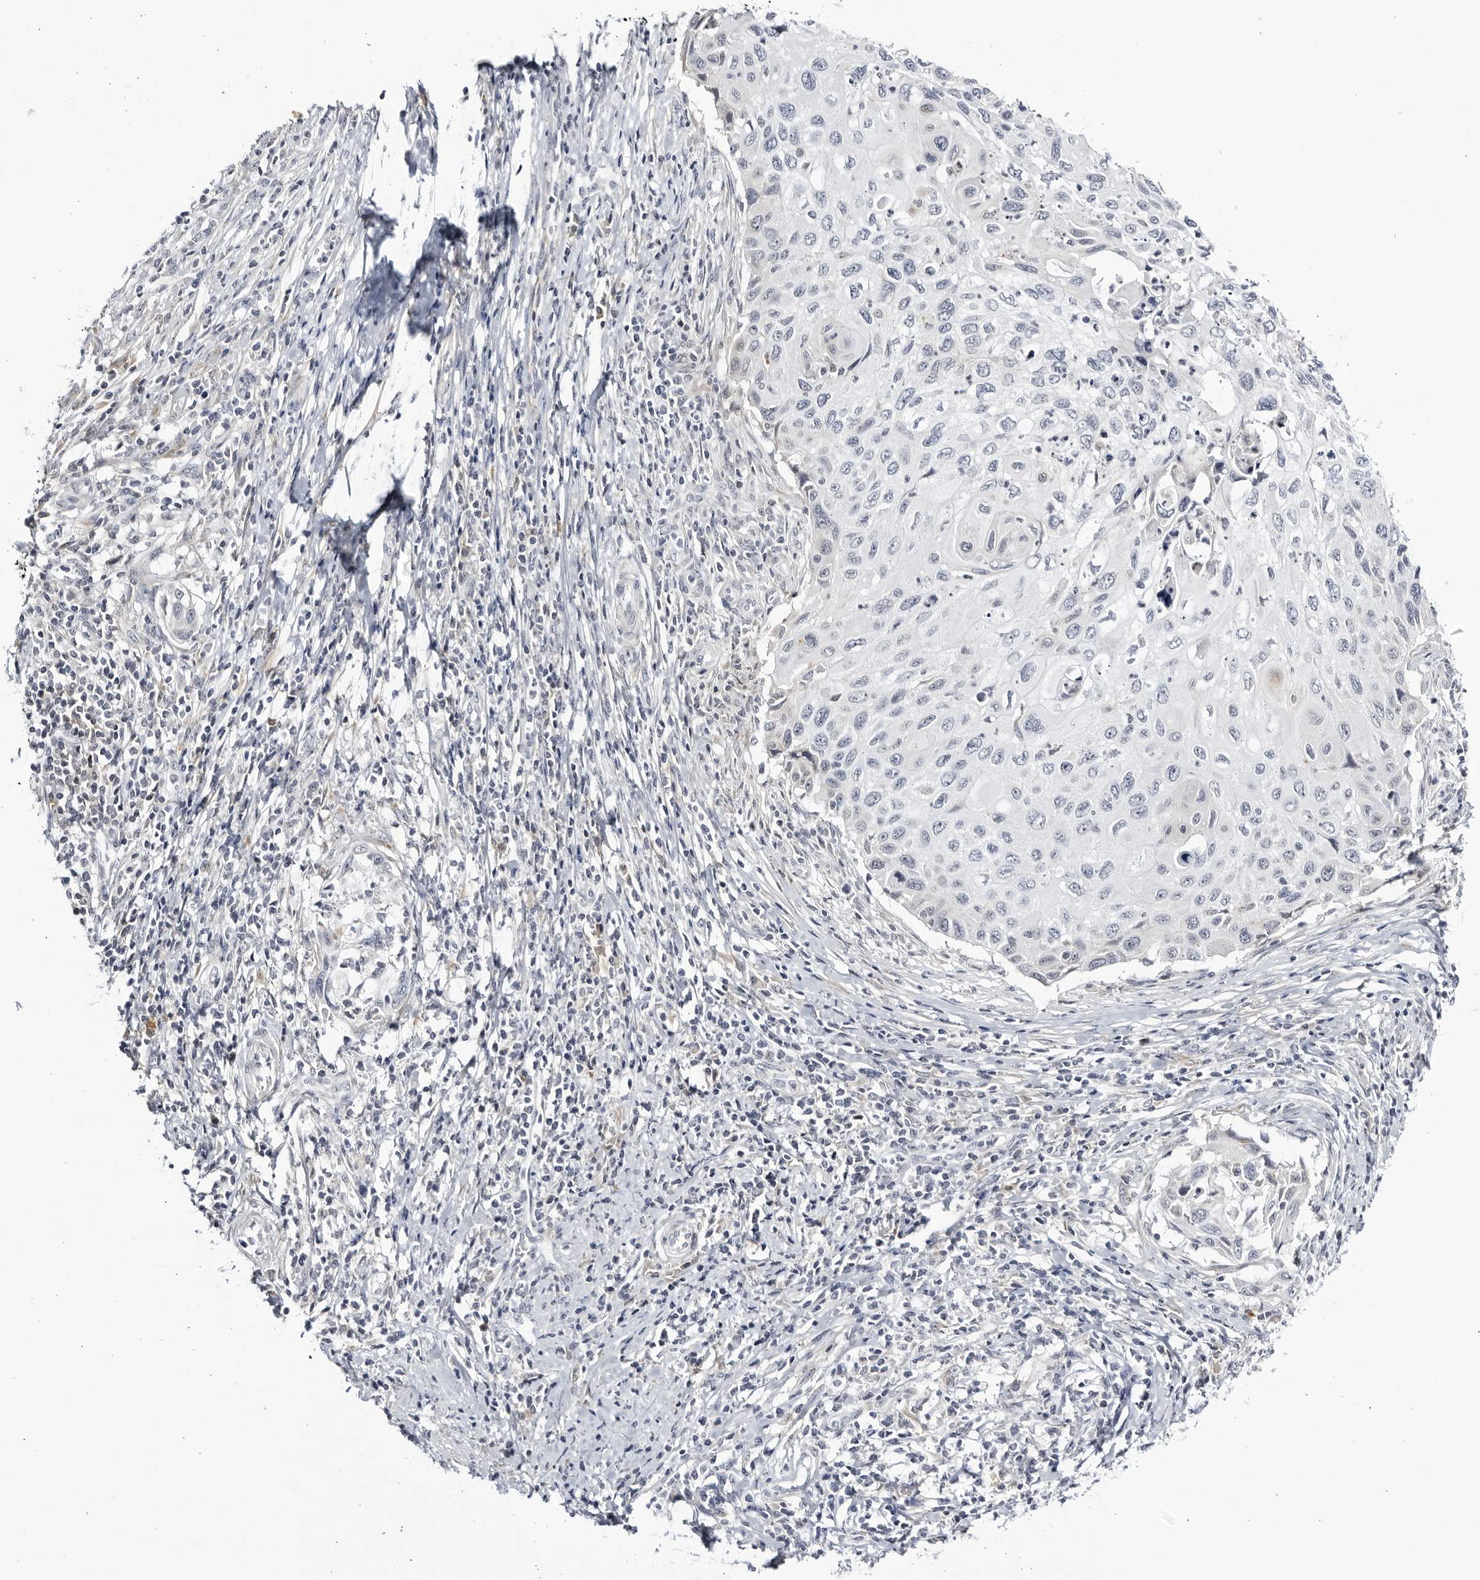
{"staining": {"intensity": "negative", "quantity": "none", "location": "none"}, "tissue": "cervical cancer", "cell_type": "Tumor cells", "image_type": "cancer", "snomed": [{"axis": "morphology", "description": "Squamous cell carcinoma, NOS"}, {"axis": "topography", "description": "Cervix"}], "caption": "A high-resolution image shows IHC staining of cervical squamous cell carcinoma, which displays no significant expression in tumor cells.", "gene": "CNBD1", "patient": {"sex": "female", "age": 70}}